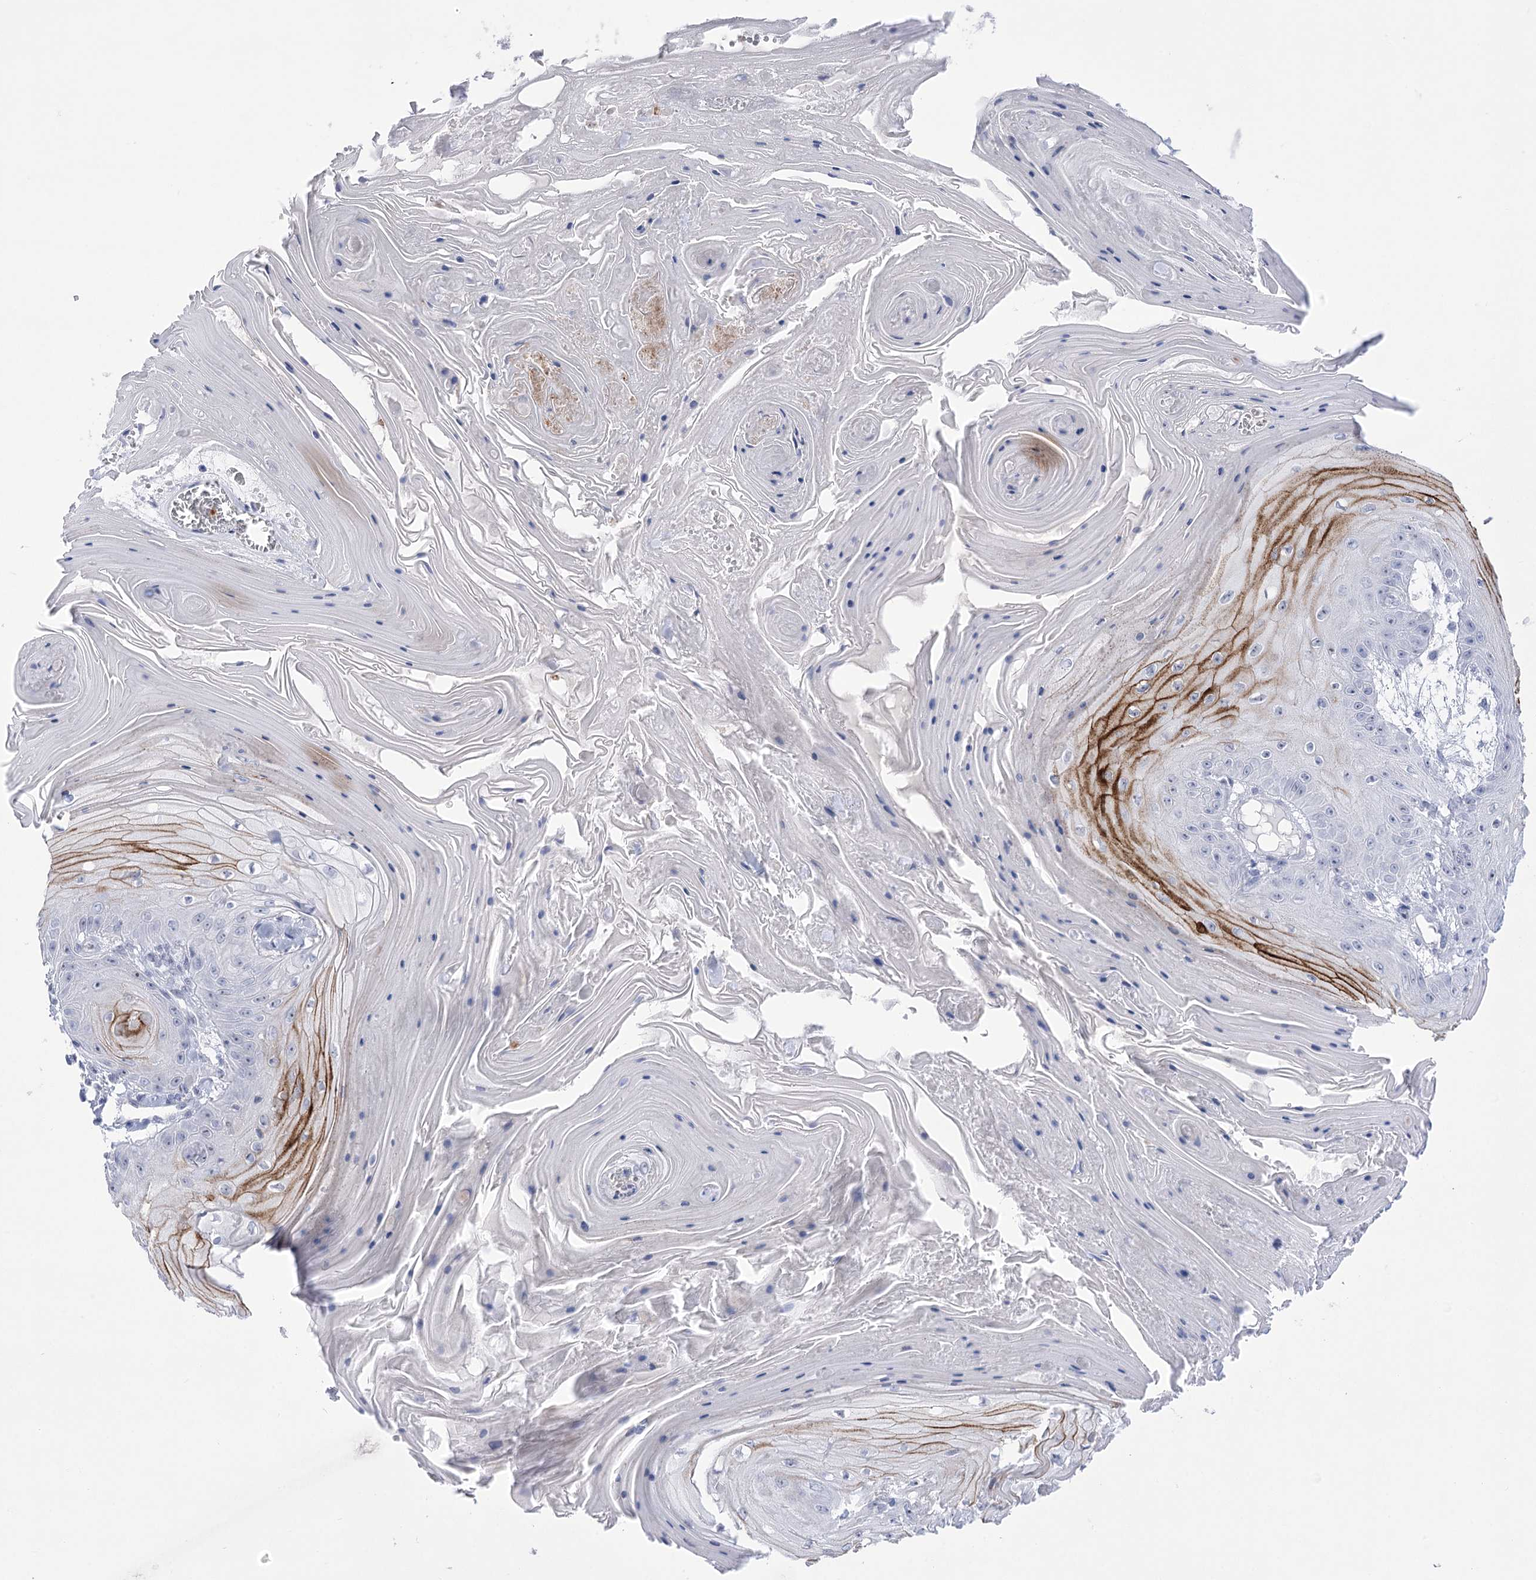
{"staining": {"intensity": "negative", "quantity": "none", "location": "none"}, "tissue": "skin cancer", "cell_type": "Tumor cells", "image_type": "cancer", "snomed": [{"axis": "morphology", "description": "Squamous cell carcinoma, NOS"}, {"axis": "topography", "description": "Skin"}], "caption": "This is an IHC photomicrograph of skin cancer (squamous cell carcinoma). There is no positivity in tumor cells.", "gene": "HORMAD1", "patient": {"sex": "male", "age": 74}}